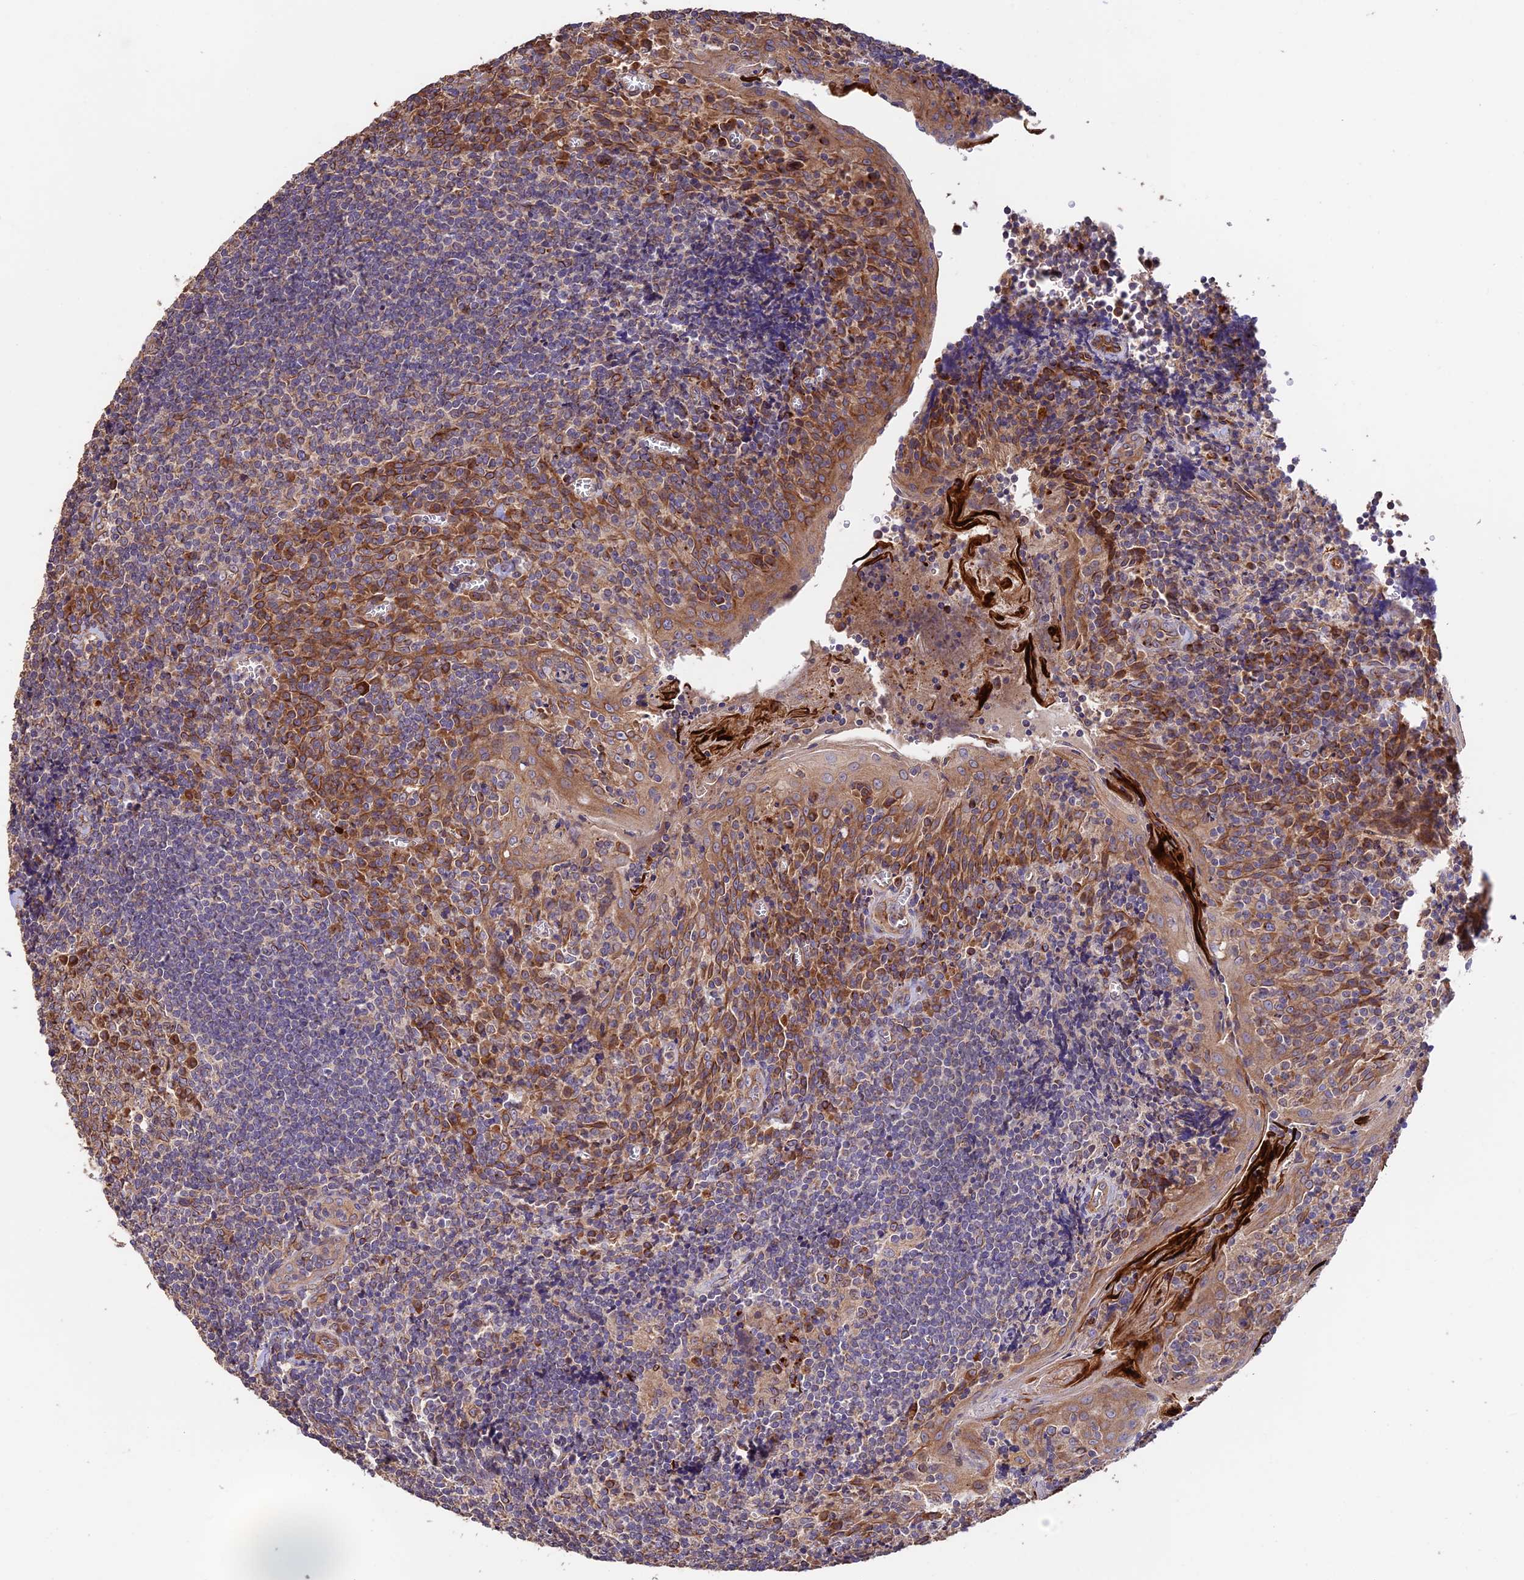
{"staining": {"intensity": "strong", "quantity": "<25%", "location": "cytoplasmic/membranous"}, "tissue": "tonsil", "cell_type": "Germinal center cells", "image_type": "normal", "snomed": [{"axis": "morphology", "description": "Normal tissue, NOS"}, {"axis": "topography", "description": "Tonsil"}], "caption": "An image of human tonsil stained for a protein reveals strong cytoplasmic/membranous brown staining in germinal center cells. The protein of interest is stained brown, and the nuclei are stained in blue (DAB IHC with brightfield microscopy, high magnification).", "gene": "EMC3", "patient": {"sex": "male", "age": 27}}